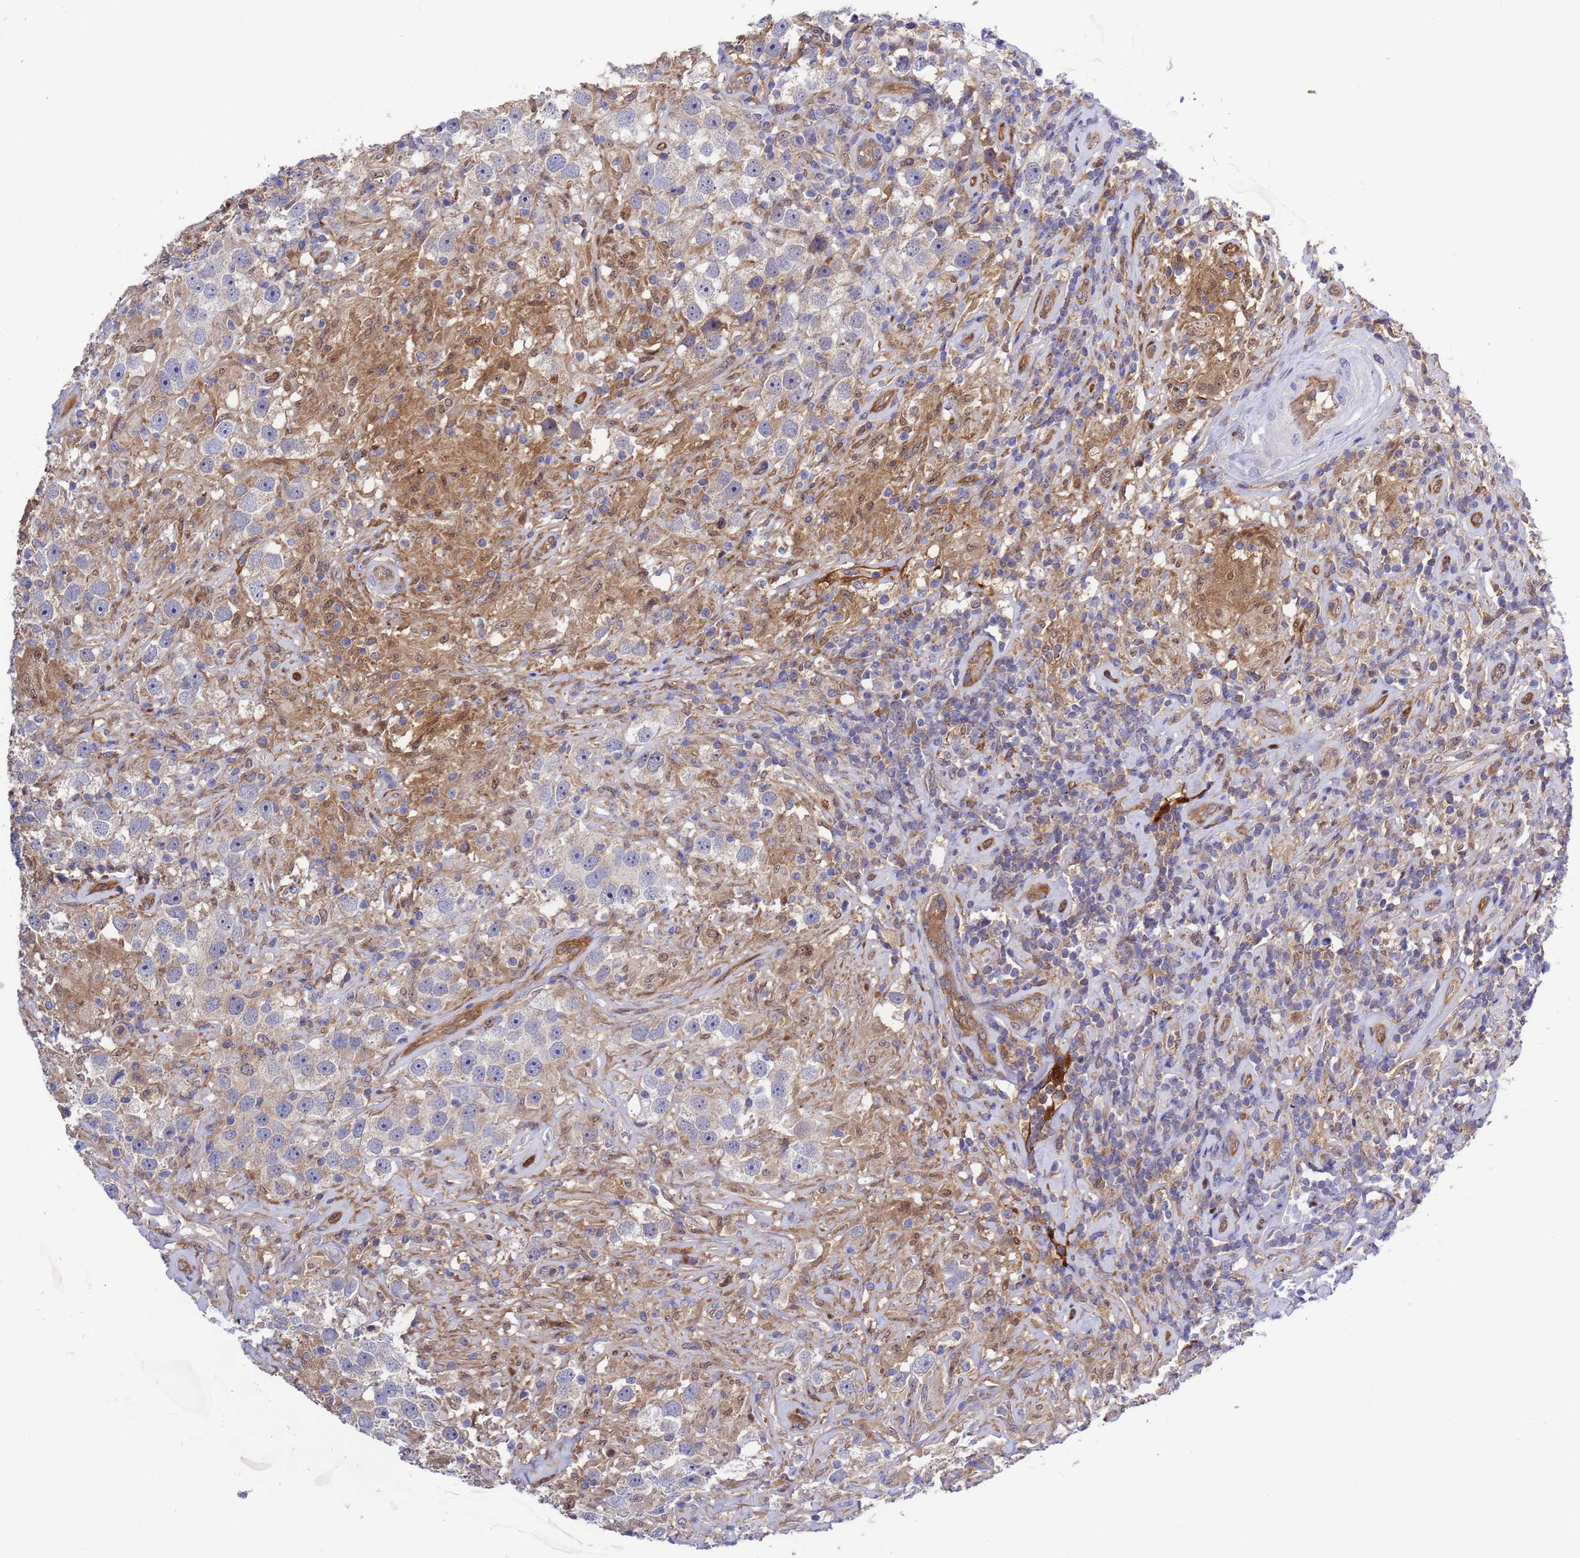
{"staining": {"intensity": "weak", "quantity": "25%-75%", "location": "cytoplasmic/membranous"}, "tissue": "testis cancer", "cell_type": "Tumor cells", "image_type": "cancer", "snomed": [{"axis": "morphology", "description": "Seminoma, NOS"}, {"axis": "topography", "description": "Testis"}], "caption": "Protein staining of testis seminoma tissue exhibits weak cytoplasmic/membranous expression in about 25%-75% of tumor cells.", "gene": "FOXRED1", "patient": {"sex": "male", "age": 49}}